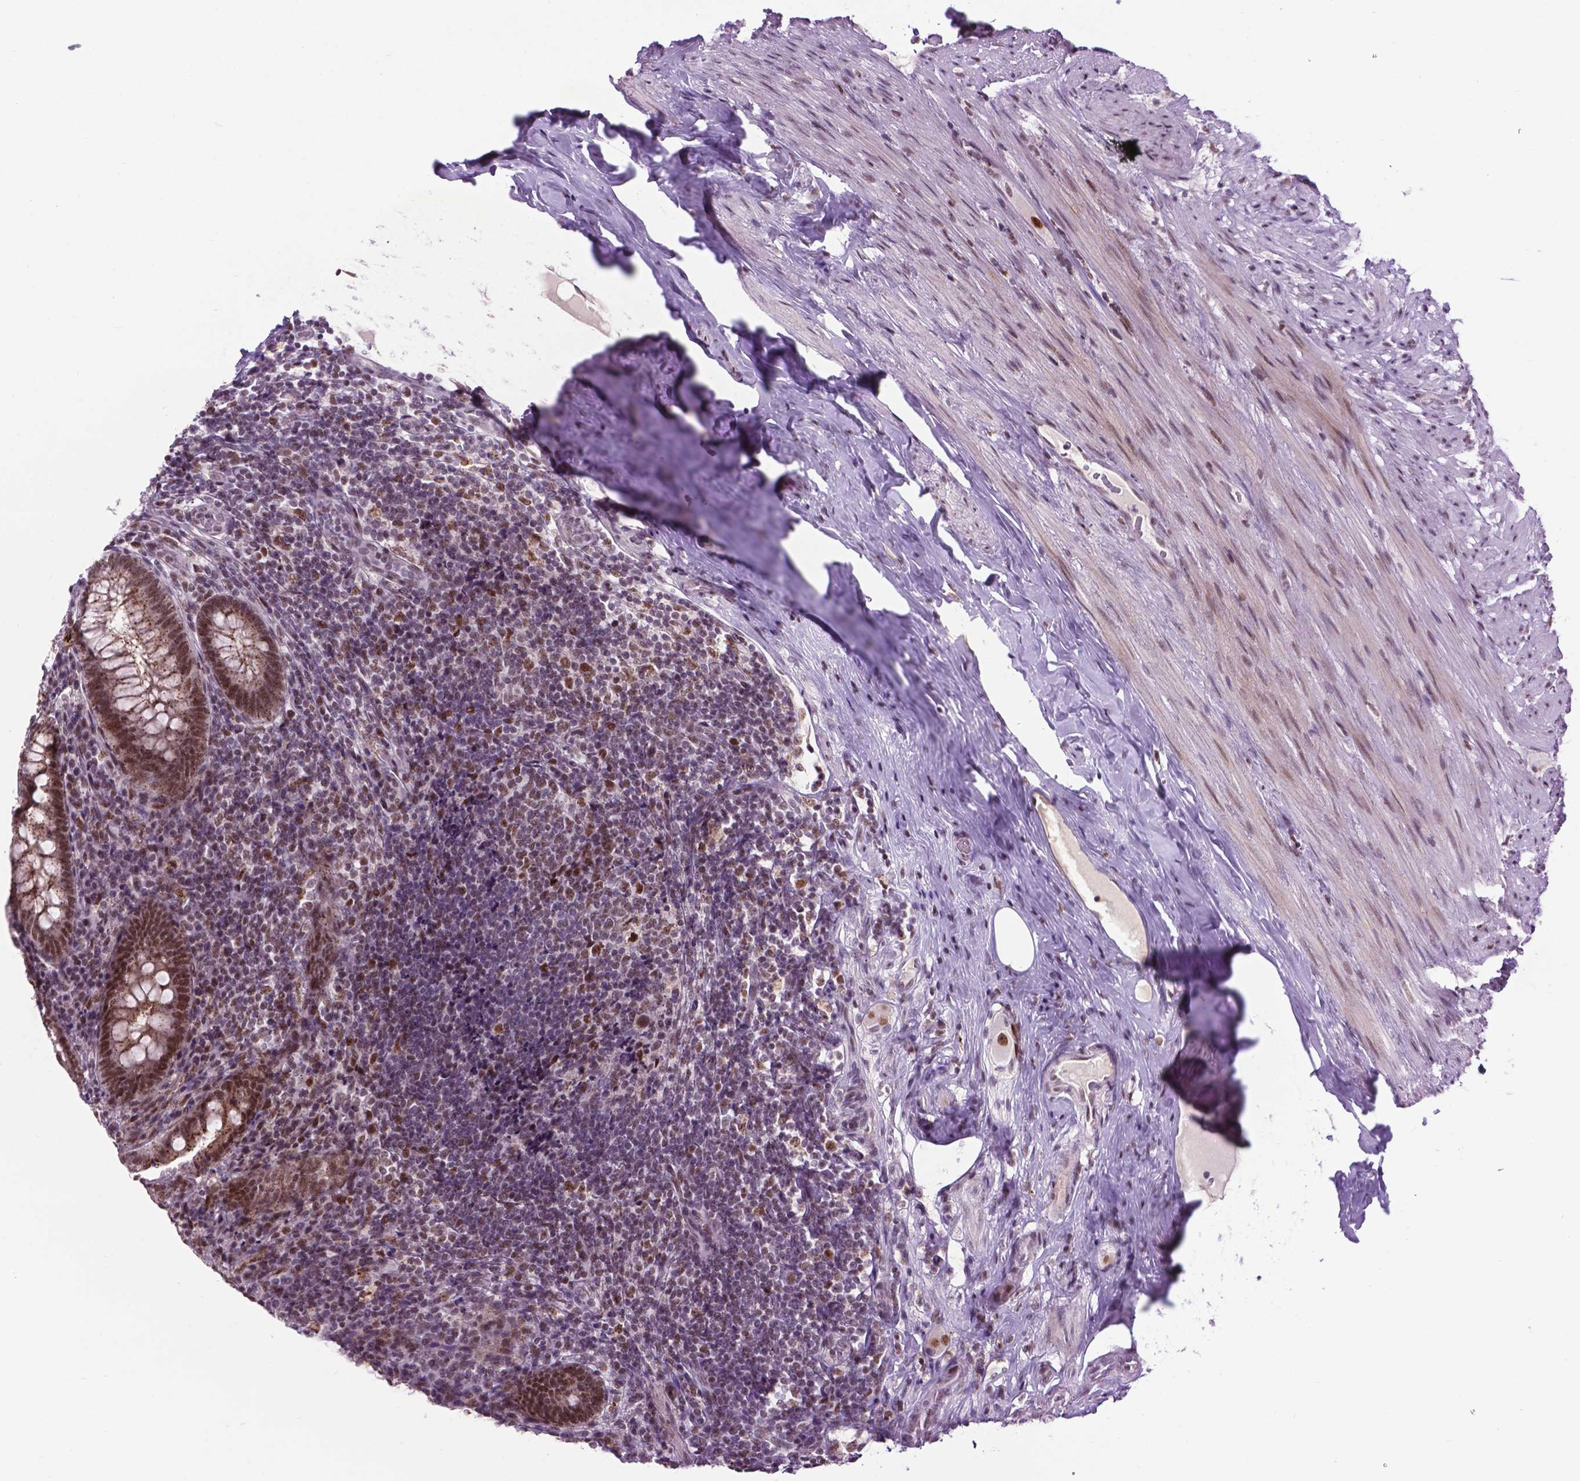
{"staining": {"intensity": "strong", "quantity": ">75%", "location": "nuclear"}, "tissue": "appendix", "cell_type": "Glandular cells", "image_type": "normal", "snomed": [{"axis": "morphology", "description": "Normal tissue, NOS"}, {"axis": "topography", "description": "Appendix"}], "caption": "Protein staining of unremarkable appendix displays strong nuclear expression in approximately >75% of glandular cells. (Brightfield microscopy of DAB IHC at high magnification).", "gene": "EAF1", "patient": {"sex": "male", "age": 47}}